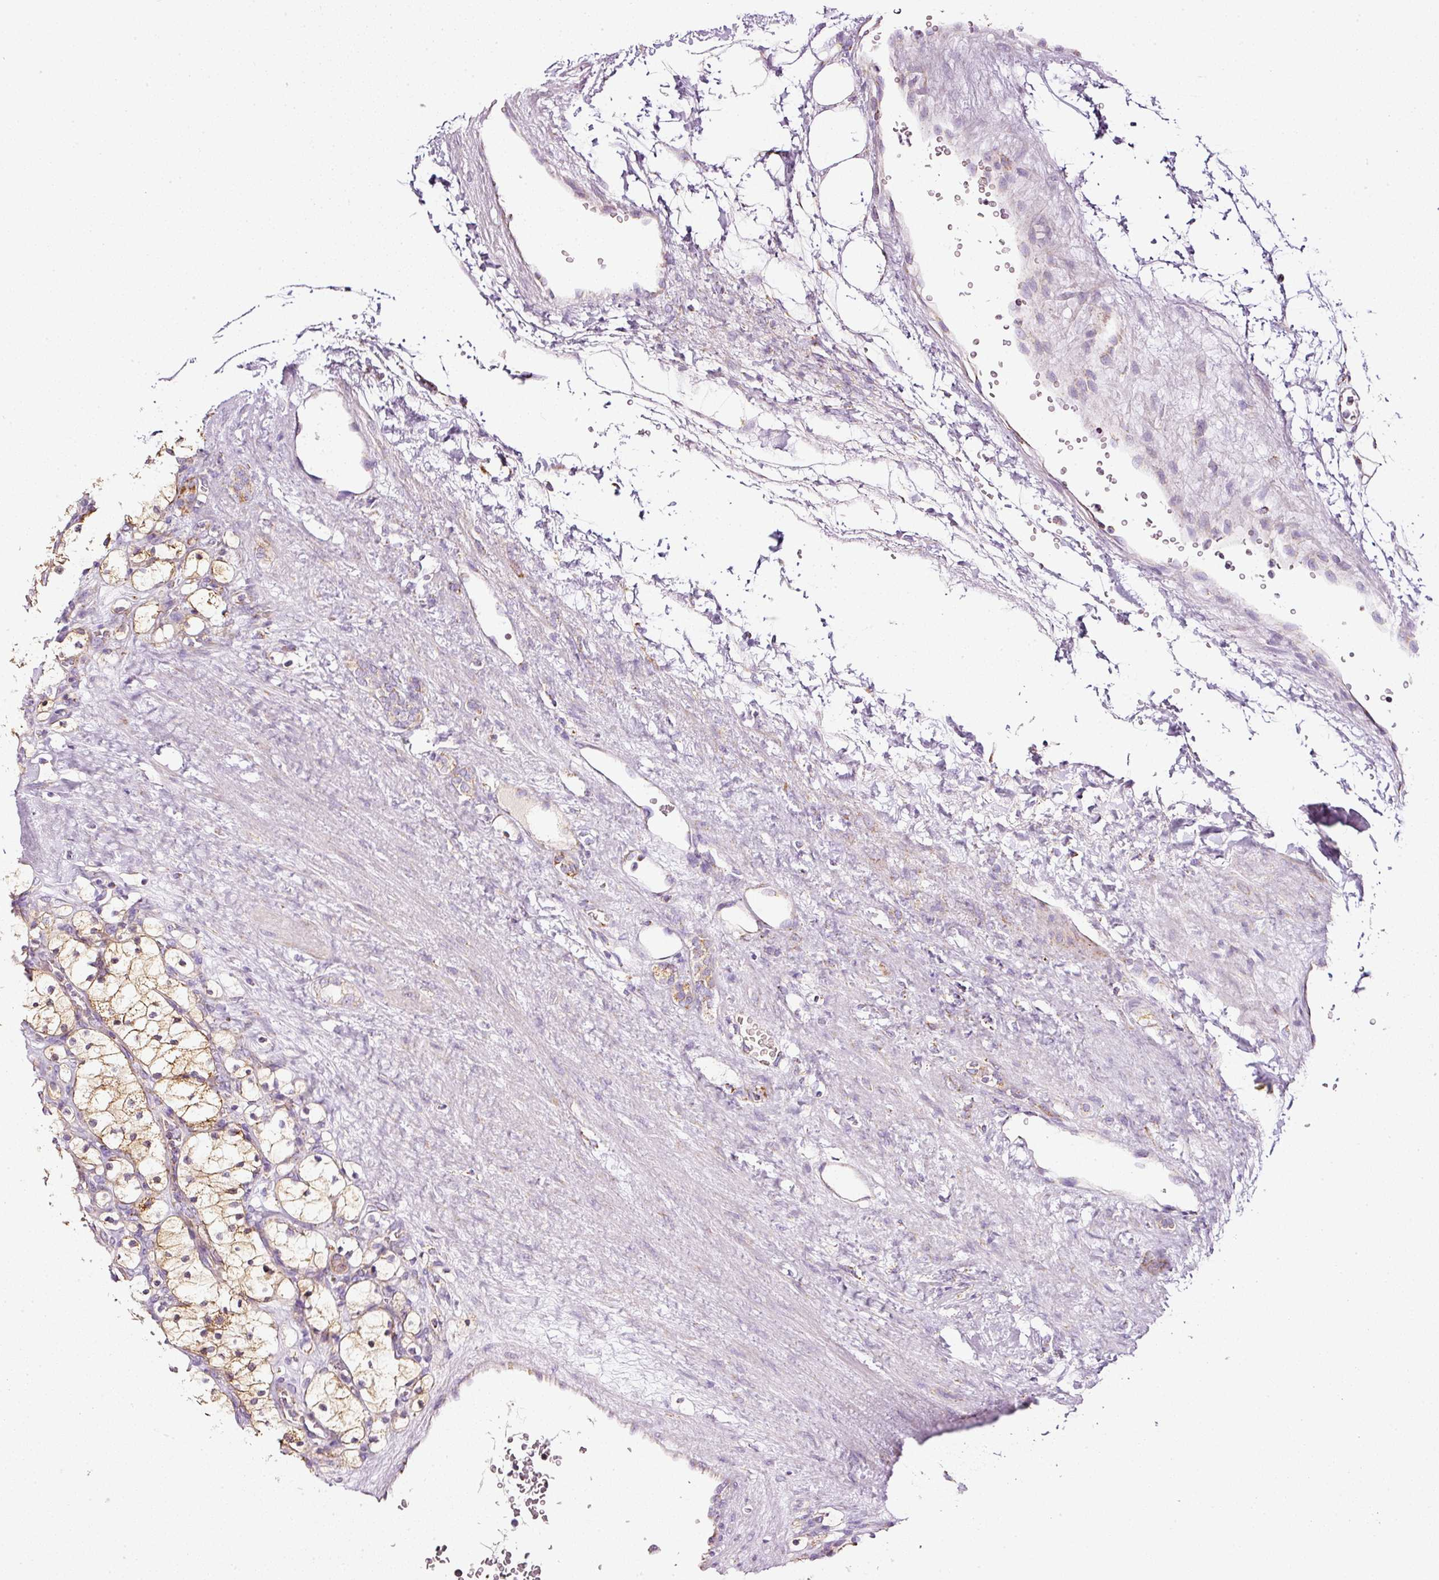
{"staining": {"intensity": "weak", "quantity": "25%-75%", "location": "cytoplasmic/membranous"}, "tissue": "renal cancer", "cell_type": "Tumor cells", "image_type": "cancer", "snomed": [{"axis": "morphology", "description": "Adenocarcinoma, NOS"}, {"axis": "topography", "description": "Kidney"}], "caption": "Immunohistochemistry staining of adenocarcinoma (renal), which displays low levels of weak cytoplasmic/membranous staining in approximately 25%-75% of tumor cells indicating weak cytoplasmic/membranous protein positivity. The staining was performed using DAB (3,3'-diaminobenzidine) (brown) for protein detection and nuclei were counterstained in hematoxylin (blue).", "gene": "SDHA", "patient": {"sex": "female", "age": 83}}